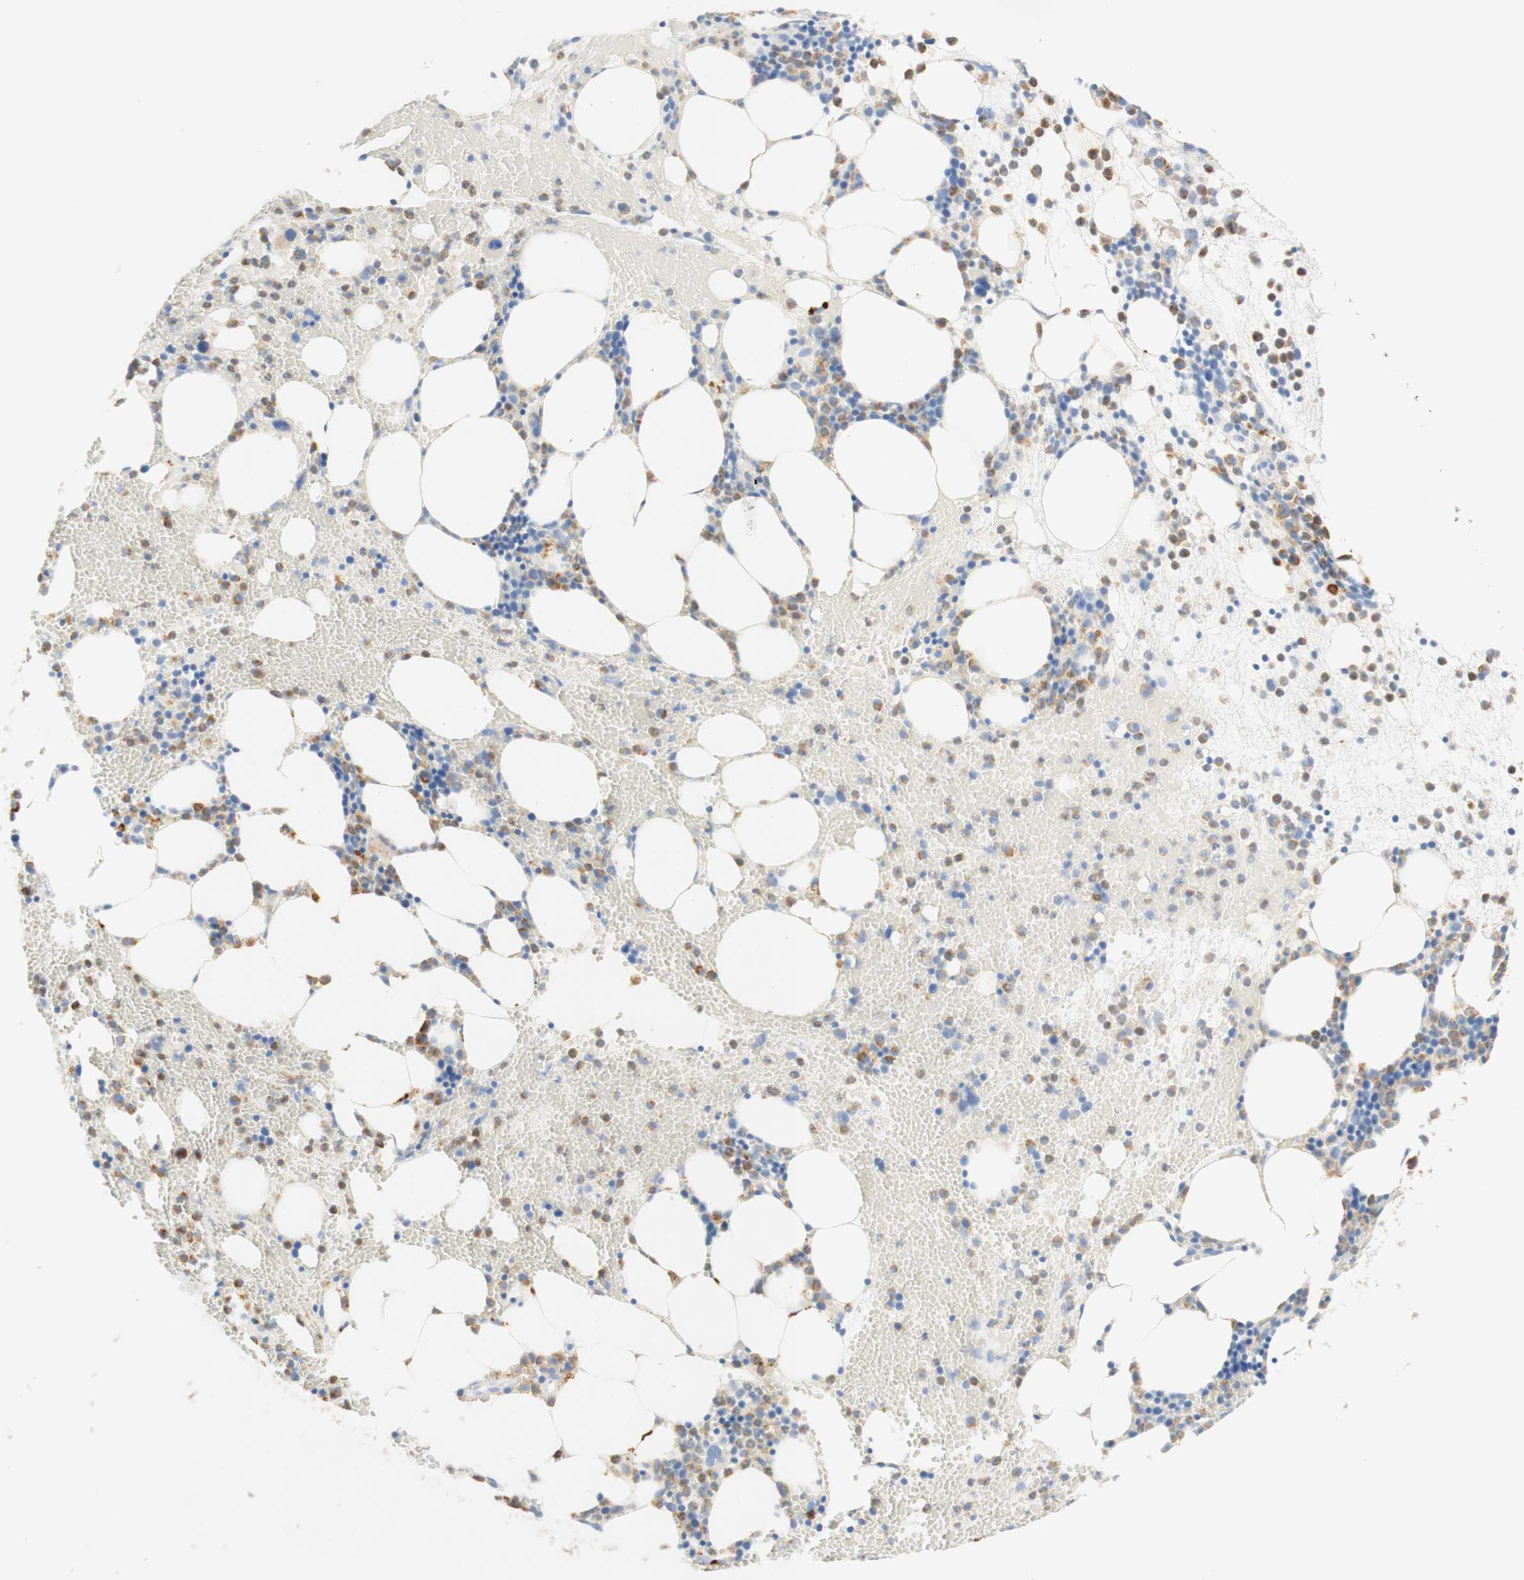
{"staining": {"intensity": "strong", "quantity": "<25%", "location": "cytoplasmic/membranous"}, "tissue": "bone marrow", "cell_type": "Hematopoietic cells", "image_type": "normal", "snomed": [{"axis": "morphology", "description": "Normal tissue, NOS"}, {"axis": "morphology", "description": "Inflammation, NOS"}, {"axis": "topography", "description": "Bone marrow"}], "caption": "Bone marrow stained for a protein (brown) exhibits strong cytoplasmic/membranous positive staining in approximately <25% of hematopoietic cells.", "gene": "CD63", "patient": {"sex": "female", "age": 79}}